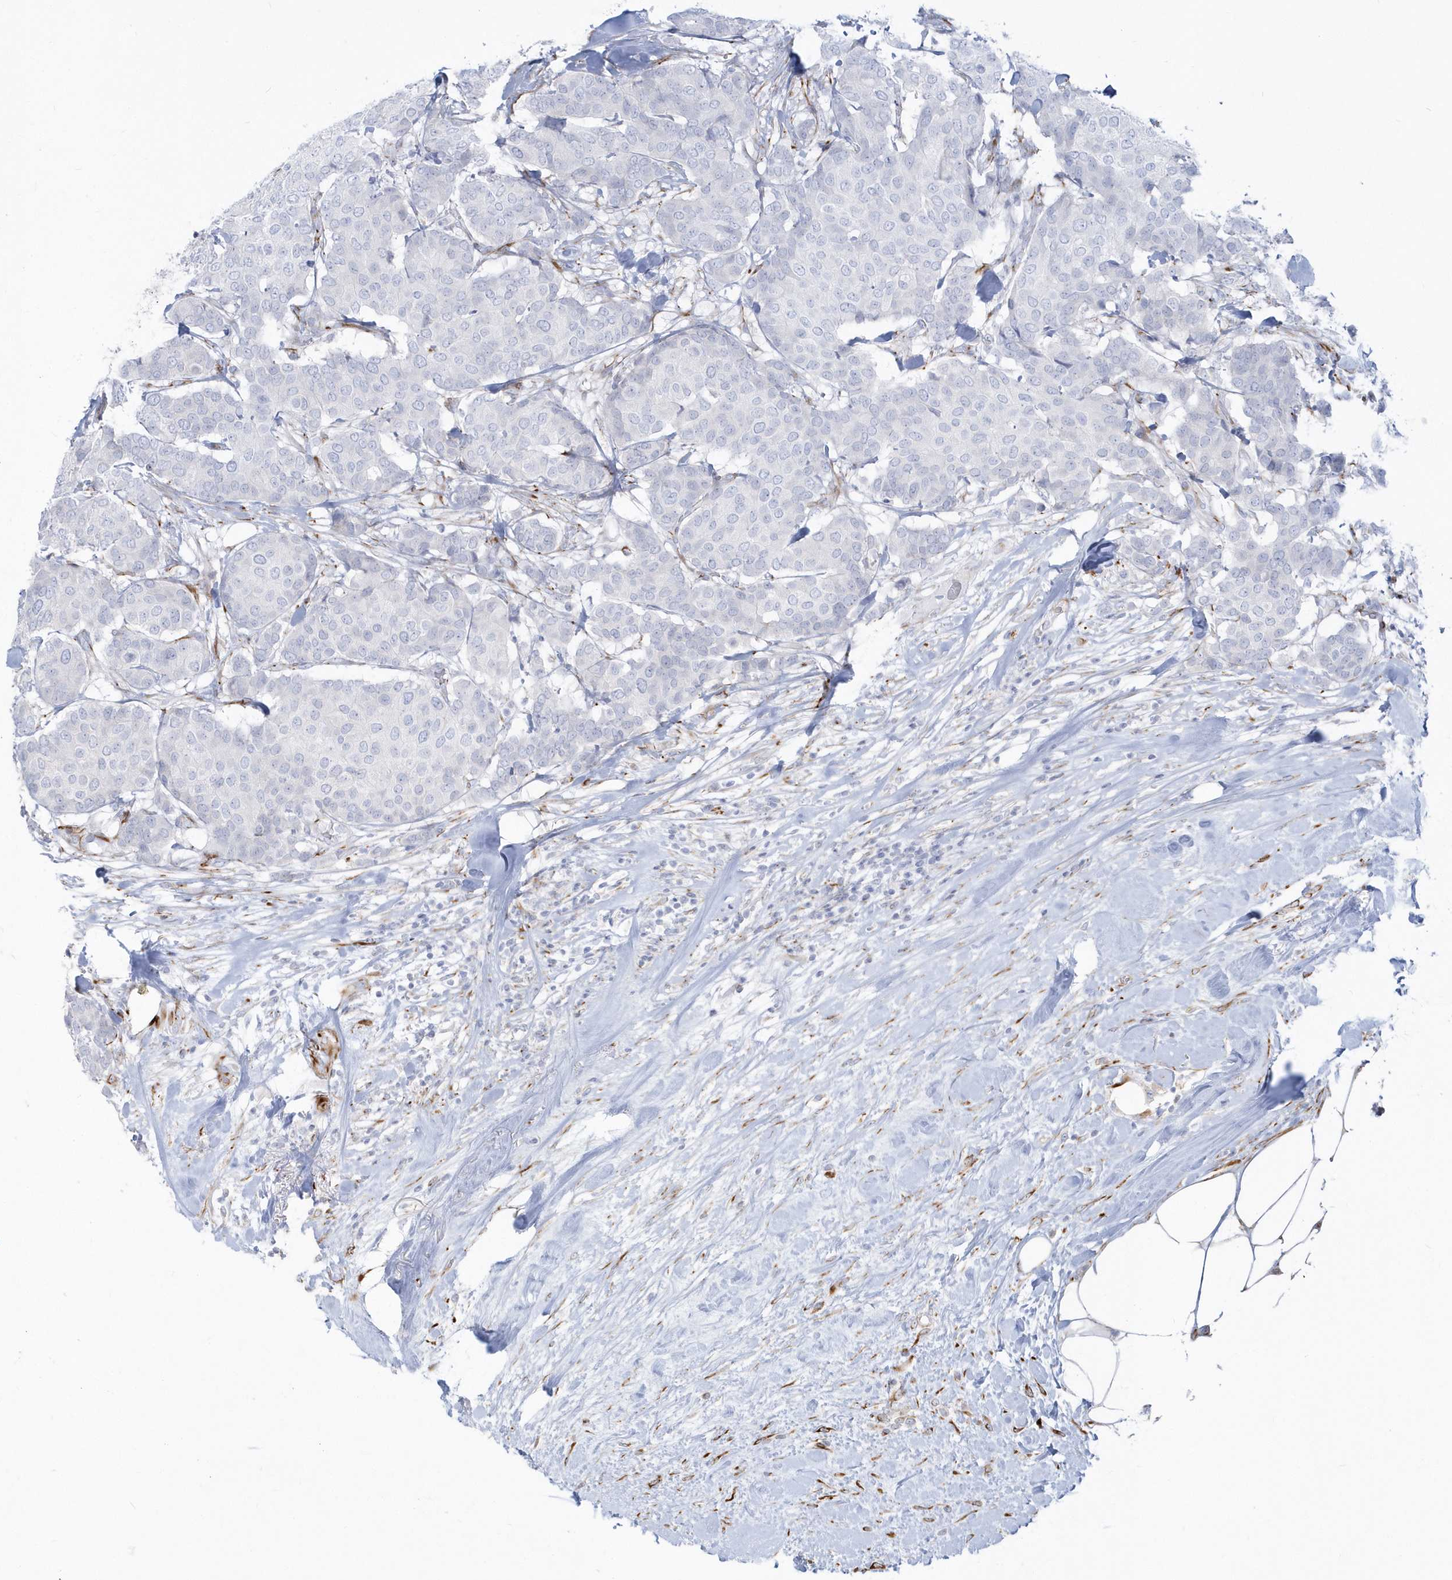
{"staining": {"intensity": "negative", "quantity": "none", "location": "none"}, "tissue": "breast cancer", "cell_type": "Tumor cells", "image_type": "cancer", "snomed": [{"axis": "morphology", "description": "Duct carcinoma"}, {"axis": "topography", "description": "Breast"}], "caption": "Immunohistochemistry of human breast intraductal carcinoma reveals no staining in tumor cells.", "gene": "PPIL6", "patient": {"sex": "female", "age": 75}}